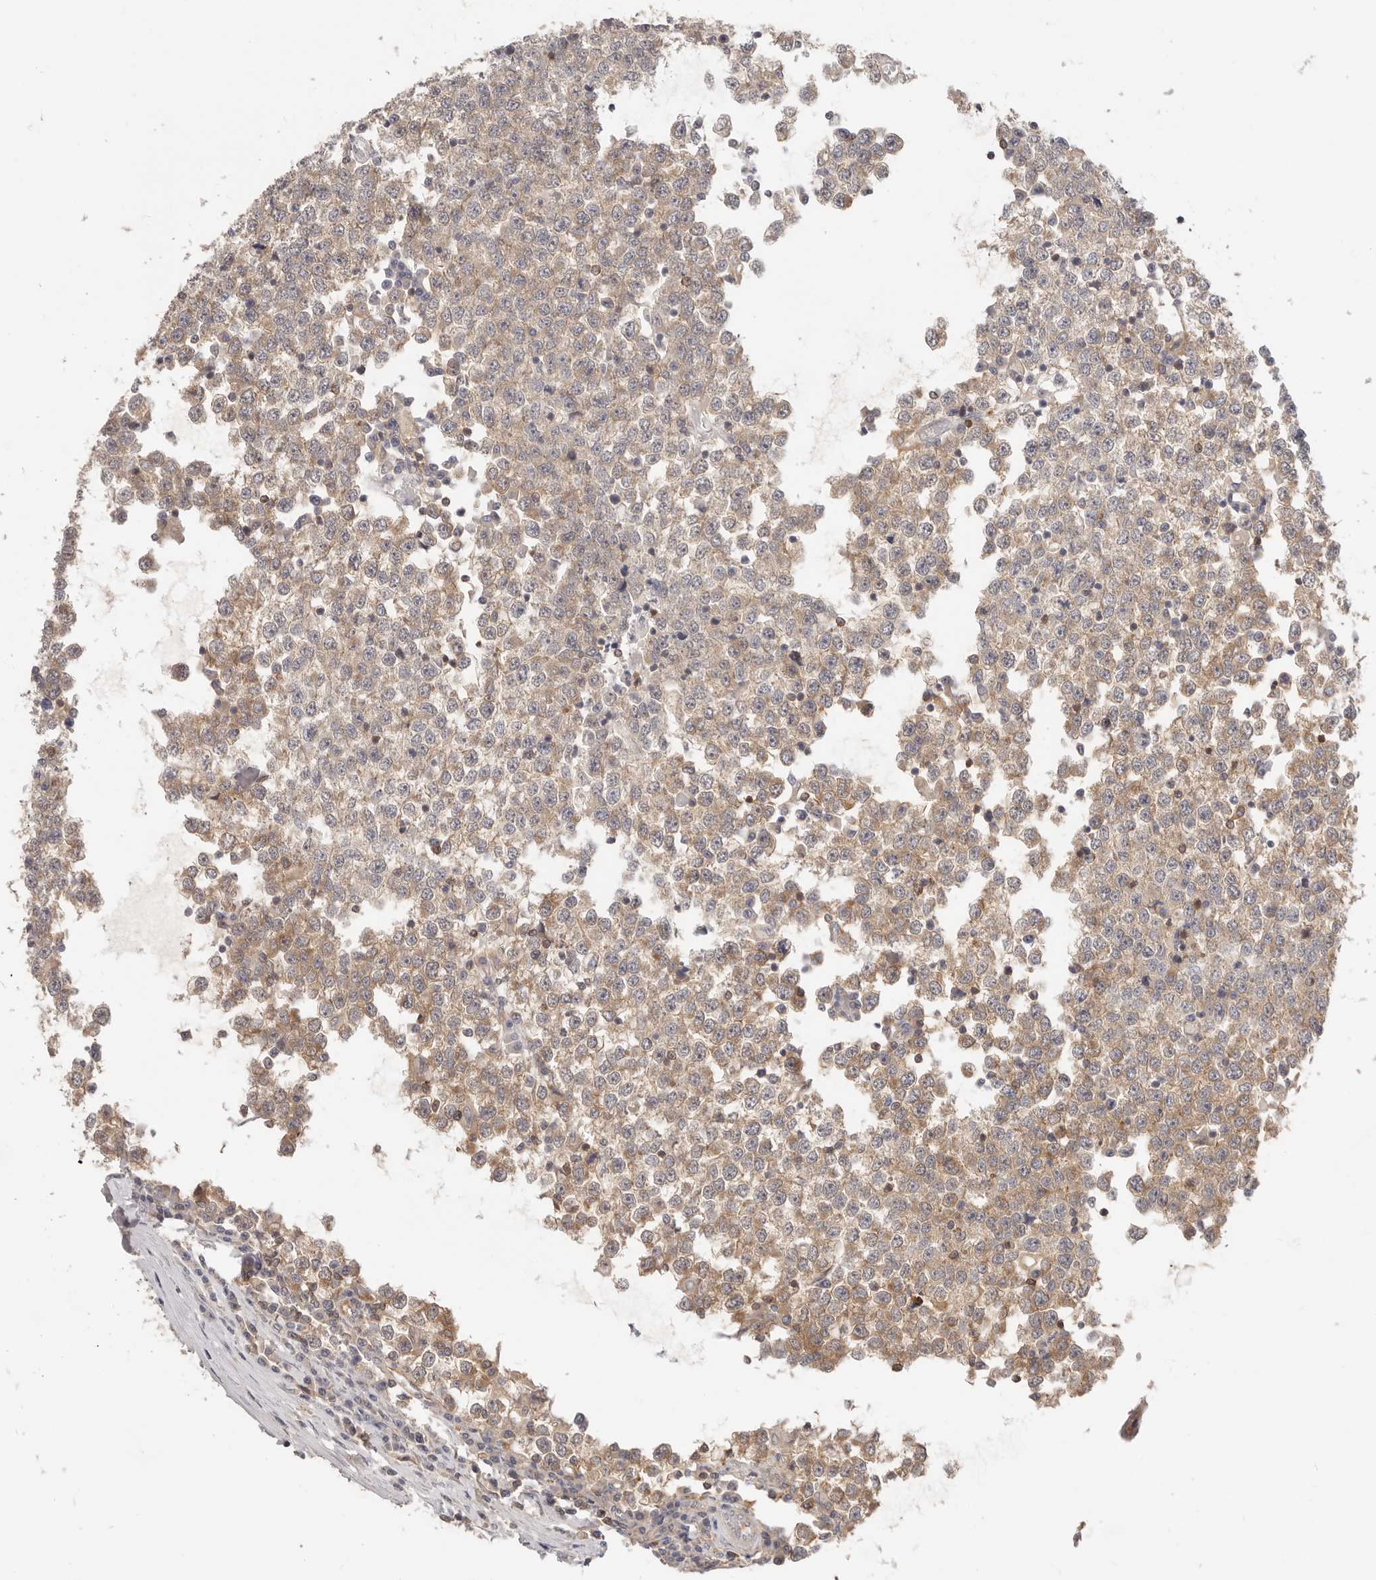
{"staining": {"intensity": "weak", "quantity": ">75%", "location": "cytoplasmic/membranous"}, "tissue": "testis cancer", "cell_type": "Tumor cells", "image_type": "cancer", "snomed": [{"axis": "morphology", "description": "Seminoma, NOS"}, {"axis": "topography", "description": "Testis"}], "caption": "There is low levels of weak cytoplasmic/membranous expression in tumor cells of testis seminoma, as demonstrated by immunohistochemical staining (brown color).", "gene": "DTNBP1", "patient": {"sex": "male", "age": 65}}